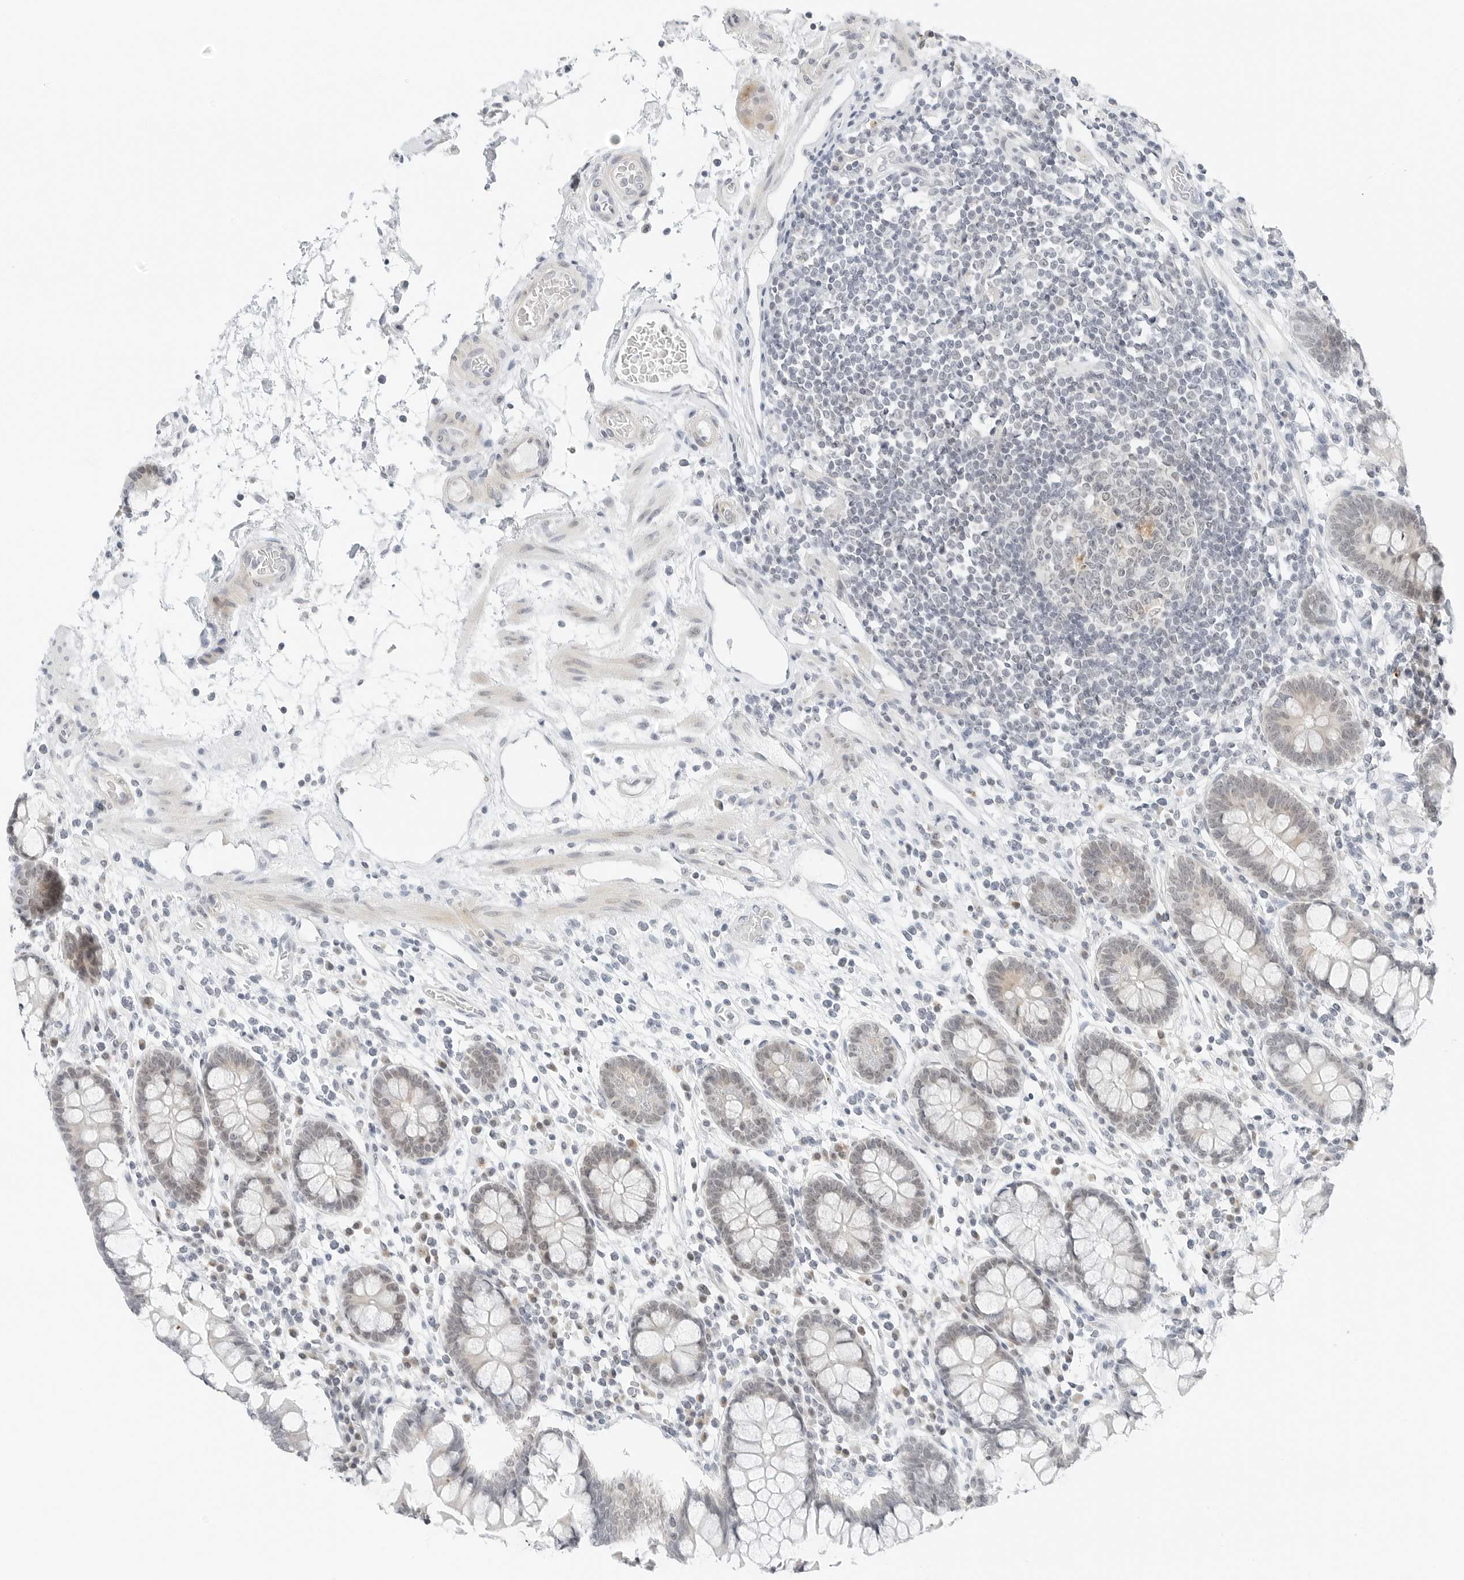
{"staining": {"intensity": "negative", "quantity": "none", "location": "none"}, "tissue": "colon", "cell_type": "Endothelial cells", "image_type": "normal", "snomed": [{"axis": "morphology", "description": "Normal tissue, NOS"}, {"axis": "topography", "description": "Colon"}], "caption": "Colon stained for a protein using immunohistochemistry reveals no expression endothelial cells.", "gene": "CCSAP", "patient": {"sex": "female", "age": 79}}